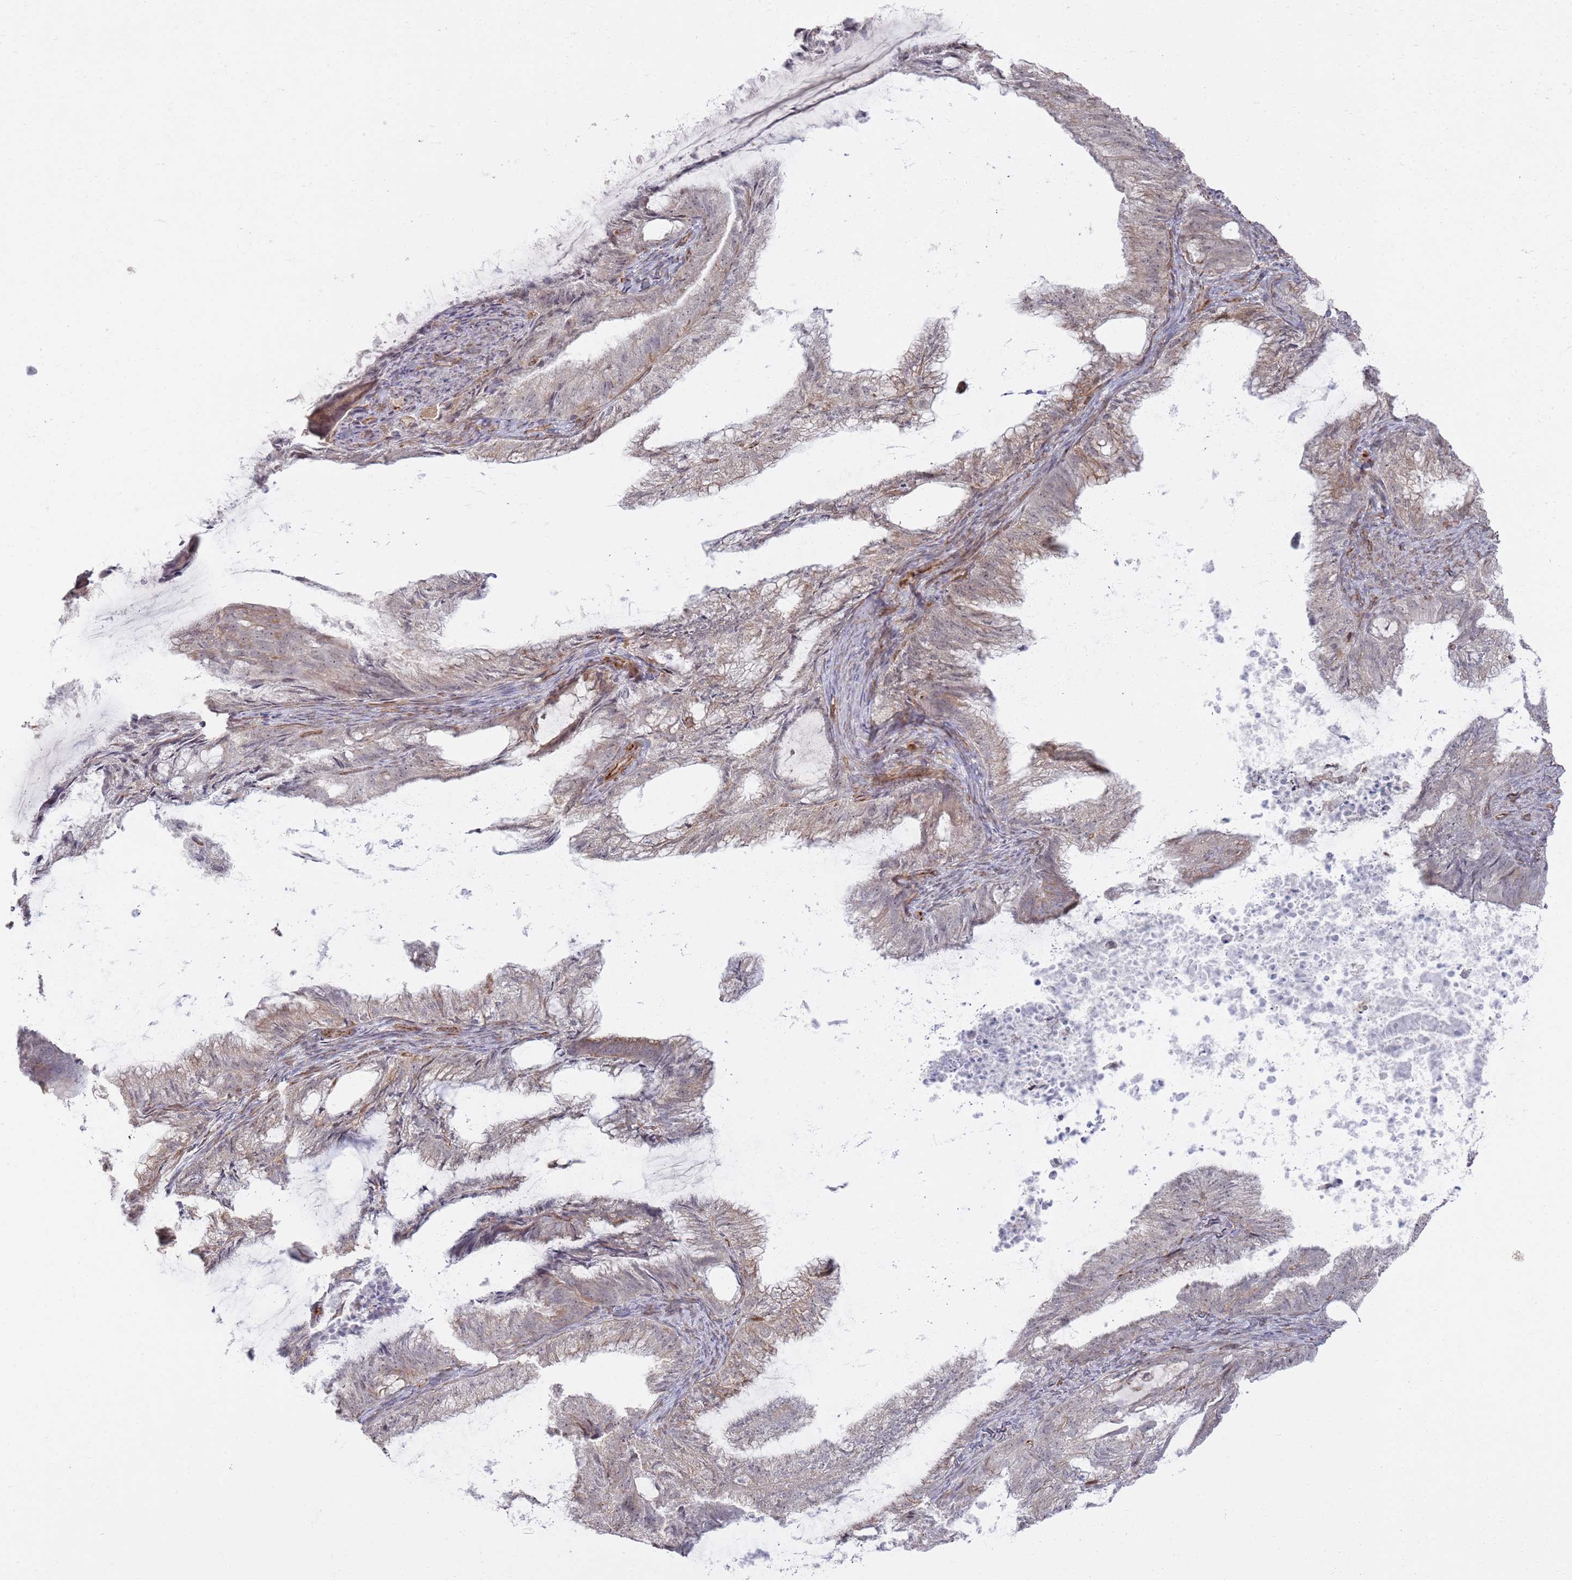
{"staining": {"intensity": "negative", "quantity": "none", "location": "none"}, "tissue": "endometrial cancer", "cell_type": "Tumor cells", "image_type": "cancer", "snomed": [{"axis": "morphology", "description": "Adenocarcinoma, NOS"}, {"axis": "topography", "description": "Endometrium"}], "caption": "Endometrial cancer was stained to show a protein in brown. There is no significant expression in tumor cells. (Brightfield microscopy of DAB IHC at high magnification).", "gene": "PHF21A", "patient": {"sex": "female", "age": 86}}